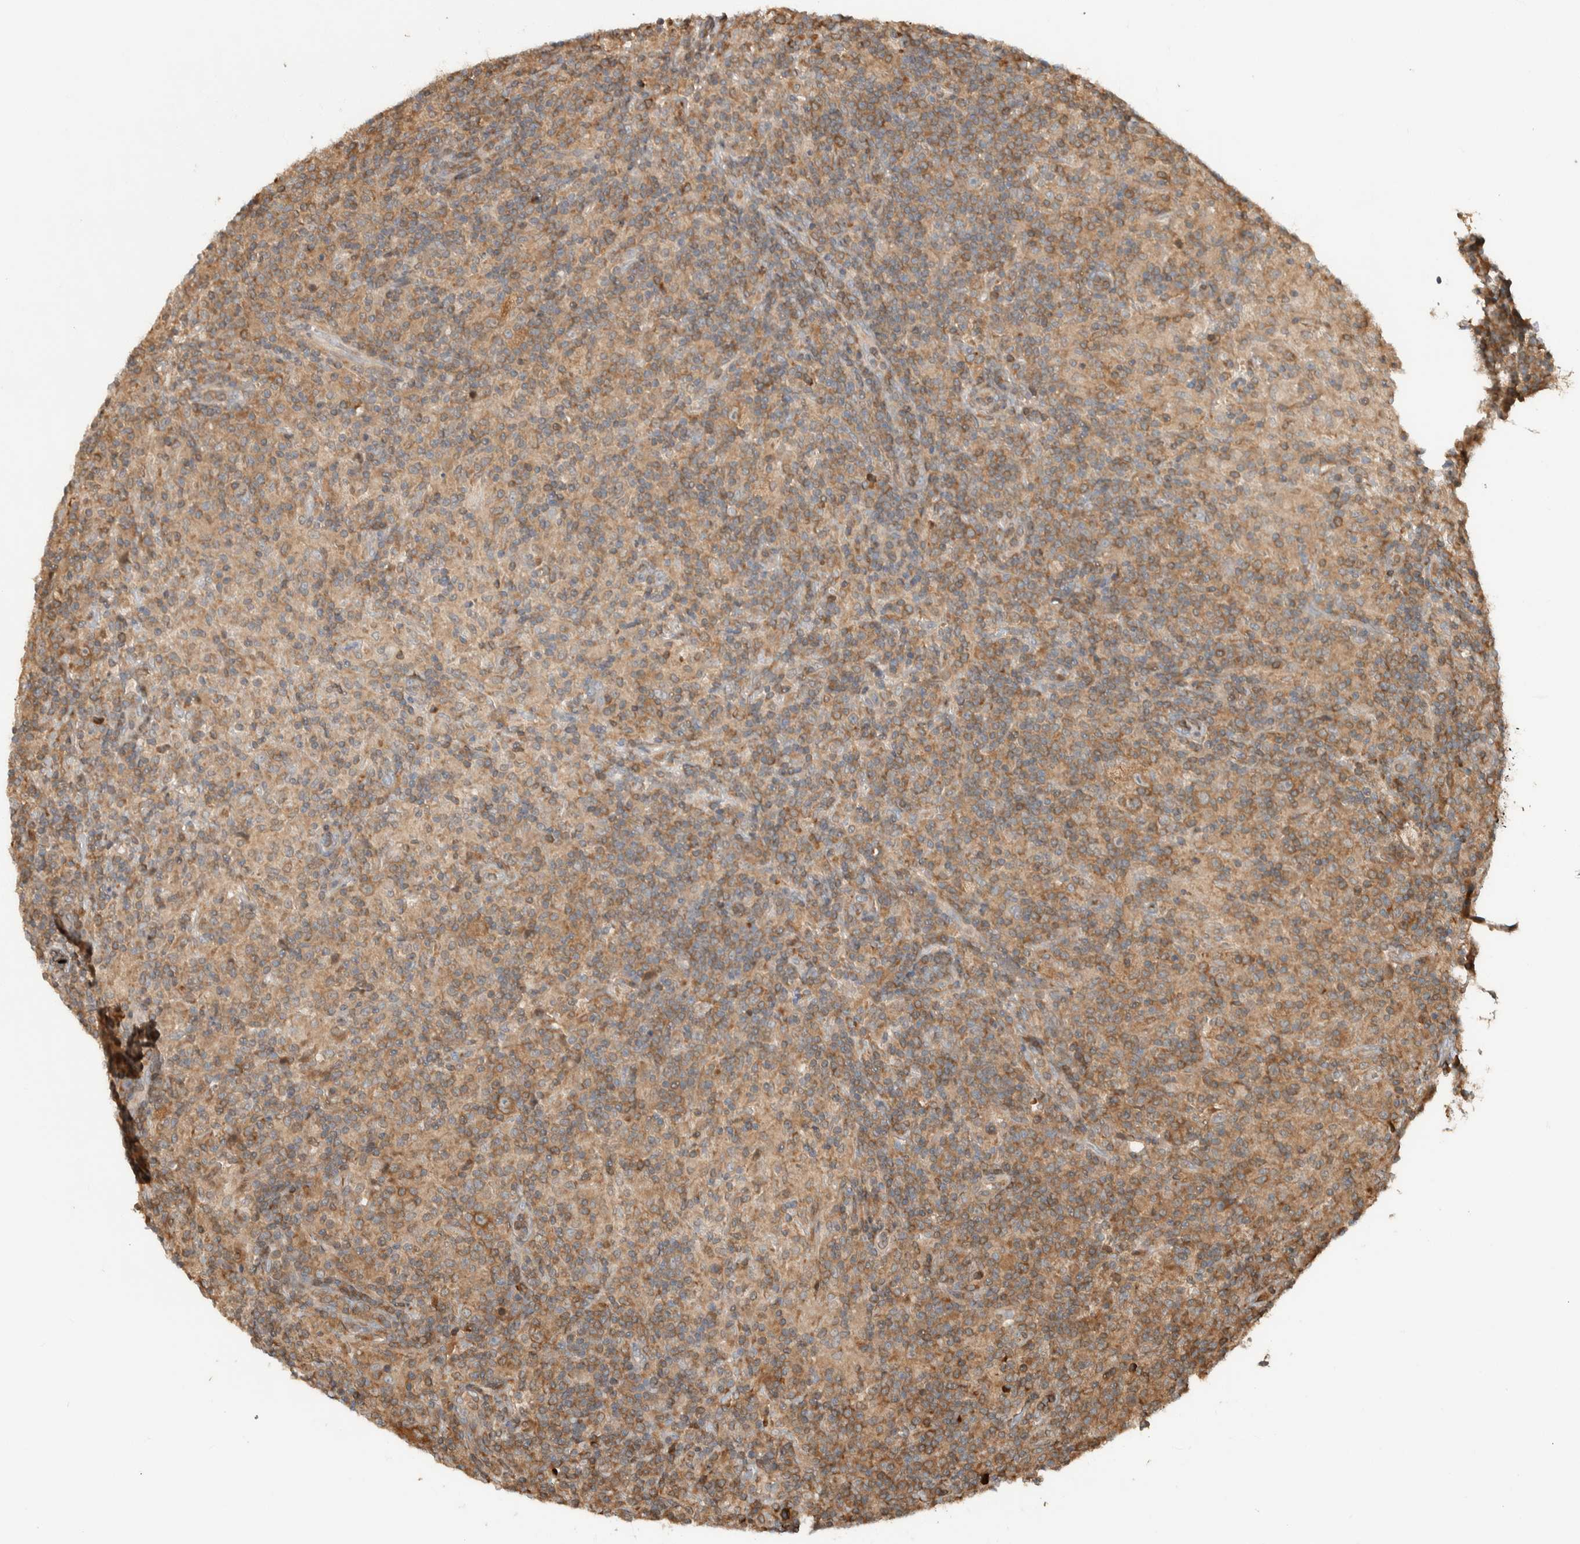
{"staining": {"intensity": "moderate", "quantity": ">75%", "location": "cytoplasmic/membranous"}, "tissue": "lymphoma", "cell_type": "Tumor cells", "image_type": "cancer", "snomed": [{"axis": "morphology", "description": "Hodgkin's disease, NOS"}, {"axis": "topography", "description": "Lymph node"}], "caption": "There is medium levels of moderate cytoplasmic/membranous expression in tumor cells of lymphoma, as demonstrated by immunohistochemical staining (brown color).", "gene": "CNTROB", "patient": {"sex": "male", "age": 70}}